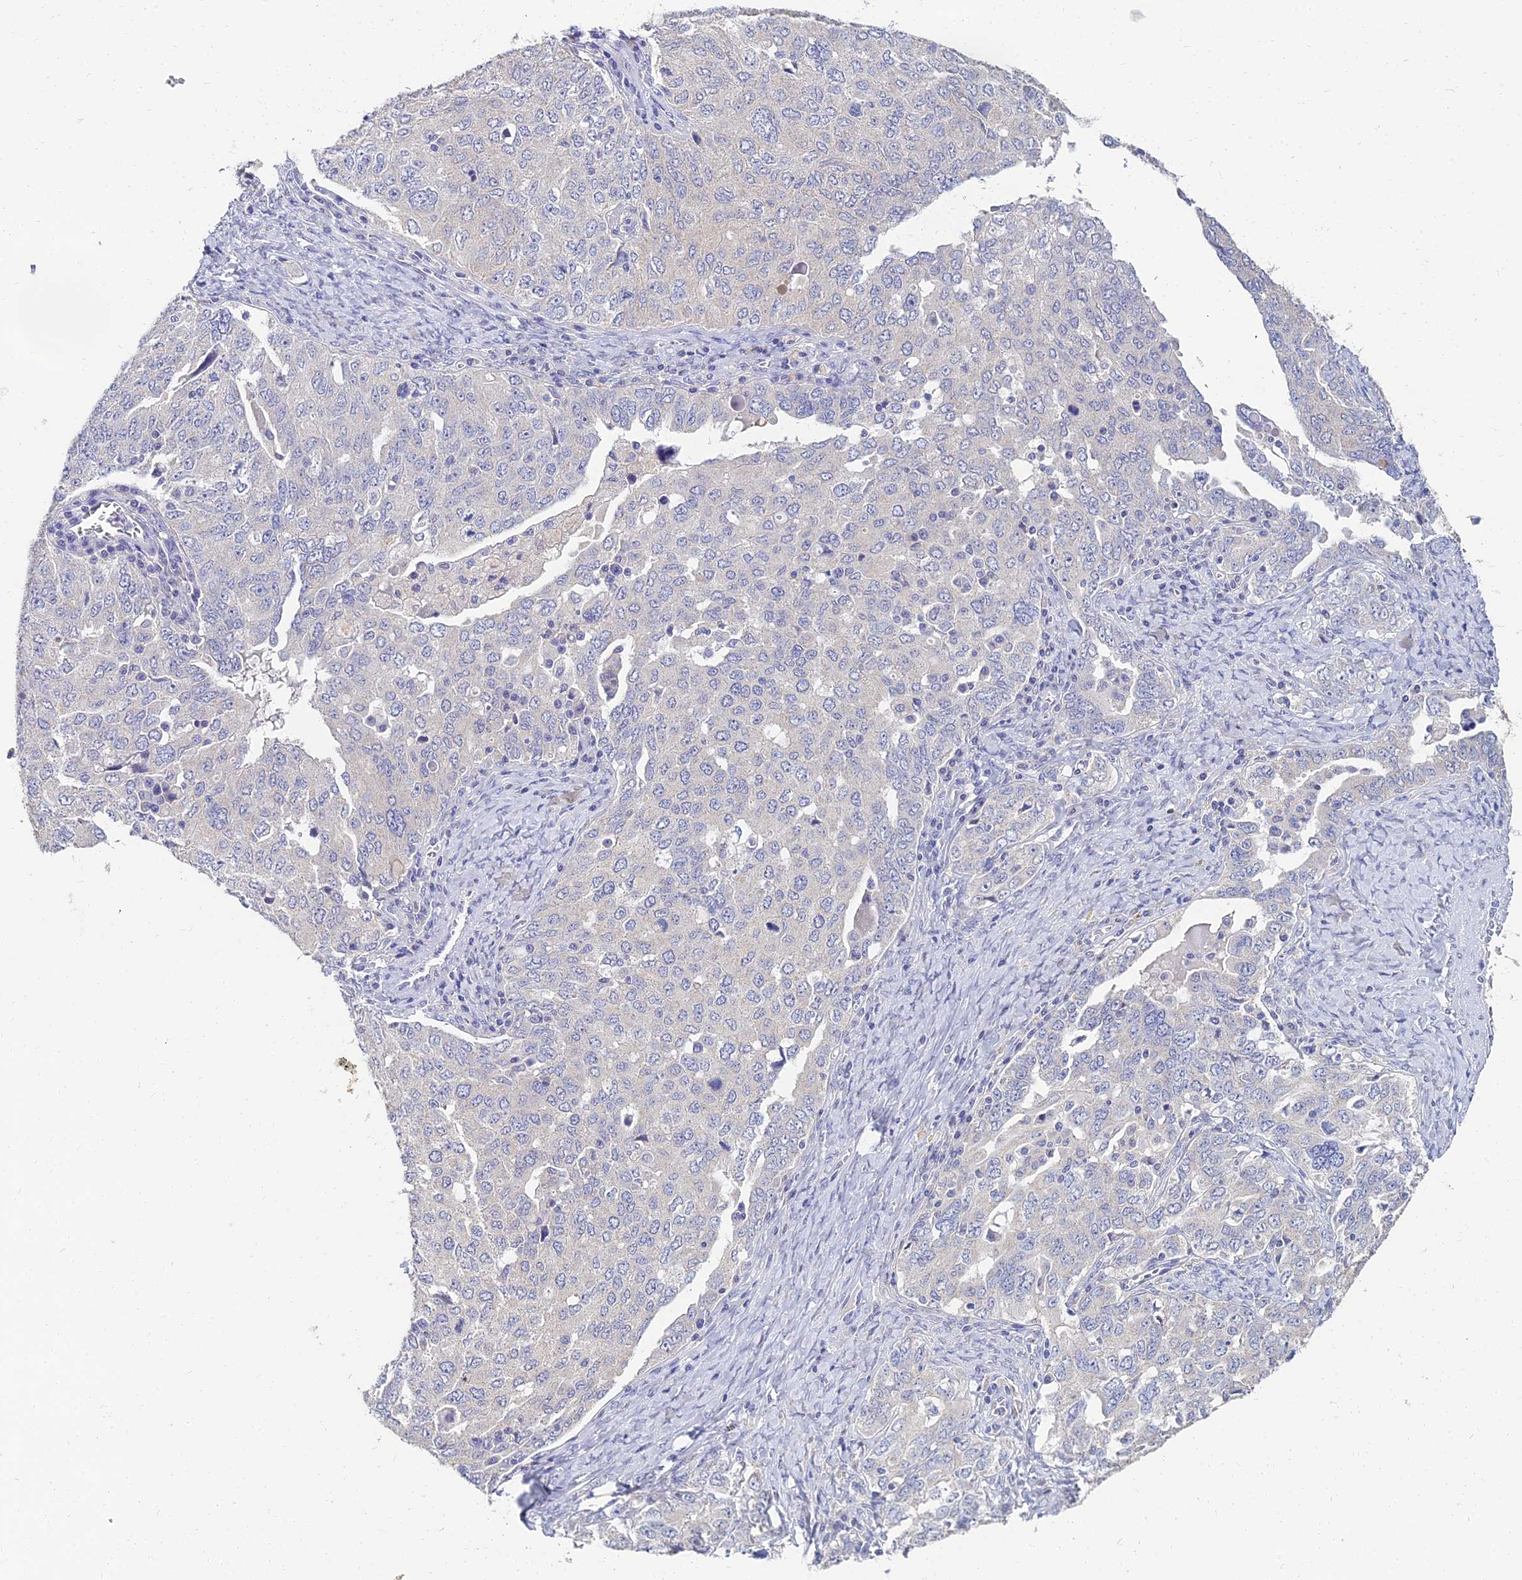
{"staining": {"intensity": "negative", "quantity": "none", "location": "none"}, "tissue": "ovarian cancer", "cell_type": "Tumor cells", "image_type": "cancer", "snomed": [{"axis": "morphology", "description": "Carcinoma, endometroid"}, {"axis": "topography", "description": "Ovary"}], "caption": "IHC of endometroid carcinoma (ovarian) shows no expression in tumor cells. The staining was performed using DAB (3,3'-diaminobenzidine) to visualize the protein expression in brown, while the nuclei were stained in blue with hematoxylin (Magnification: 20x).", "gene": "NPY", "patient": {"sex": "female", "age": 62}}